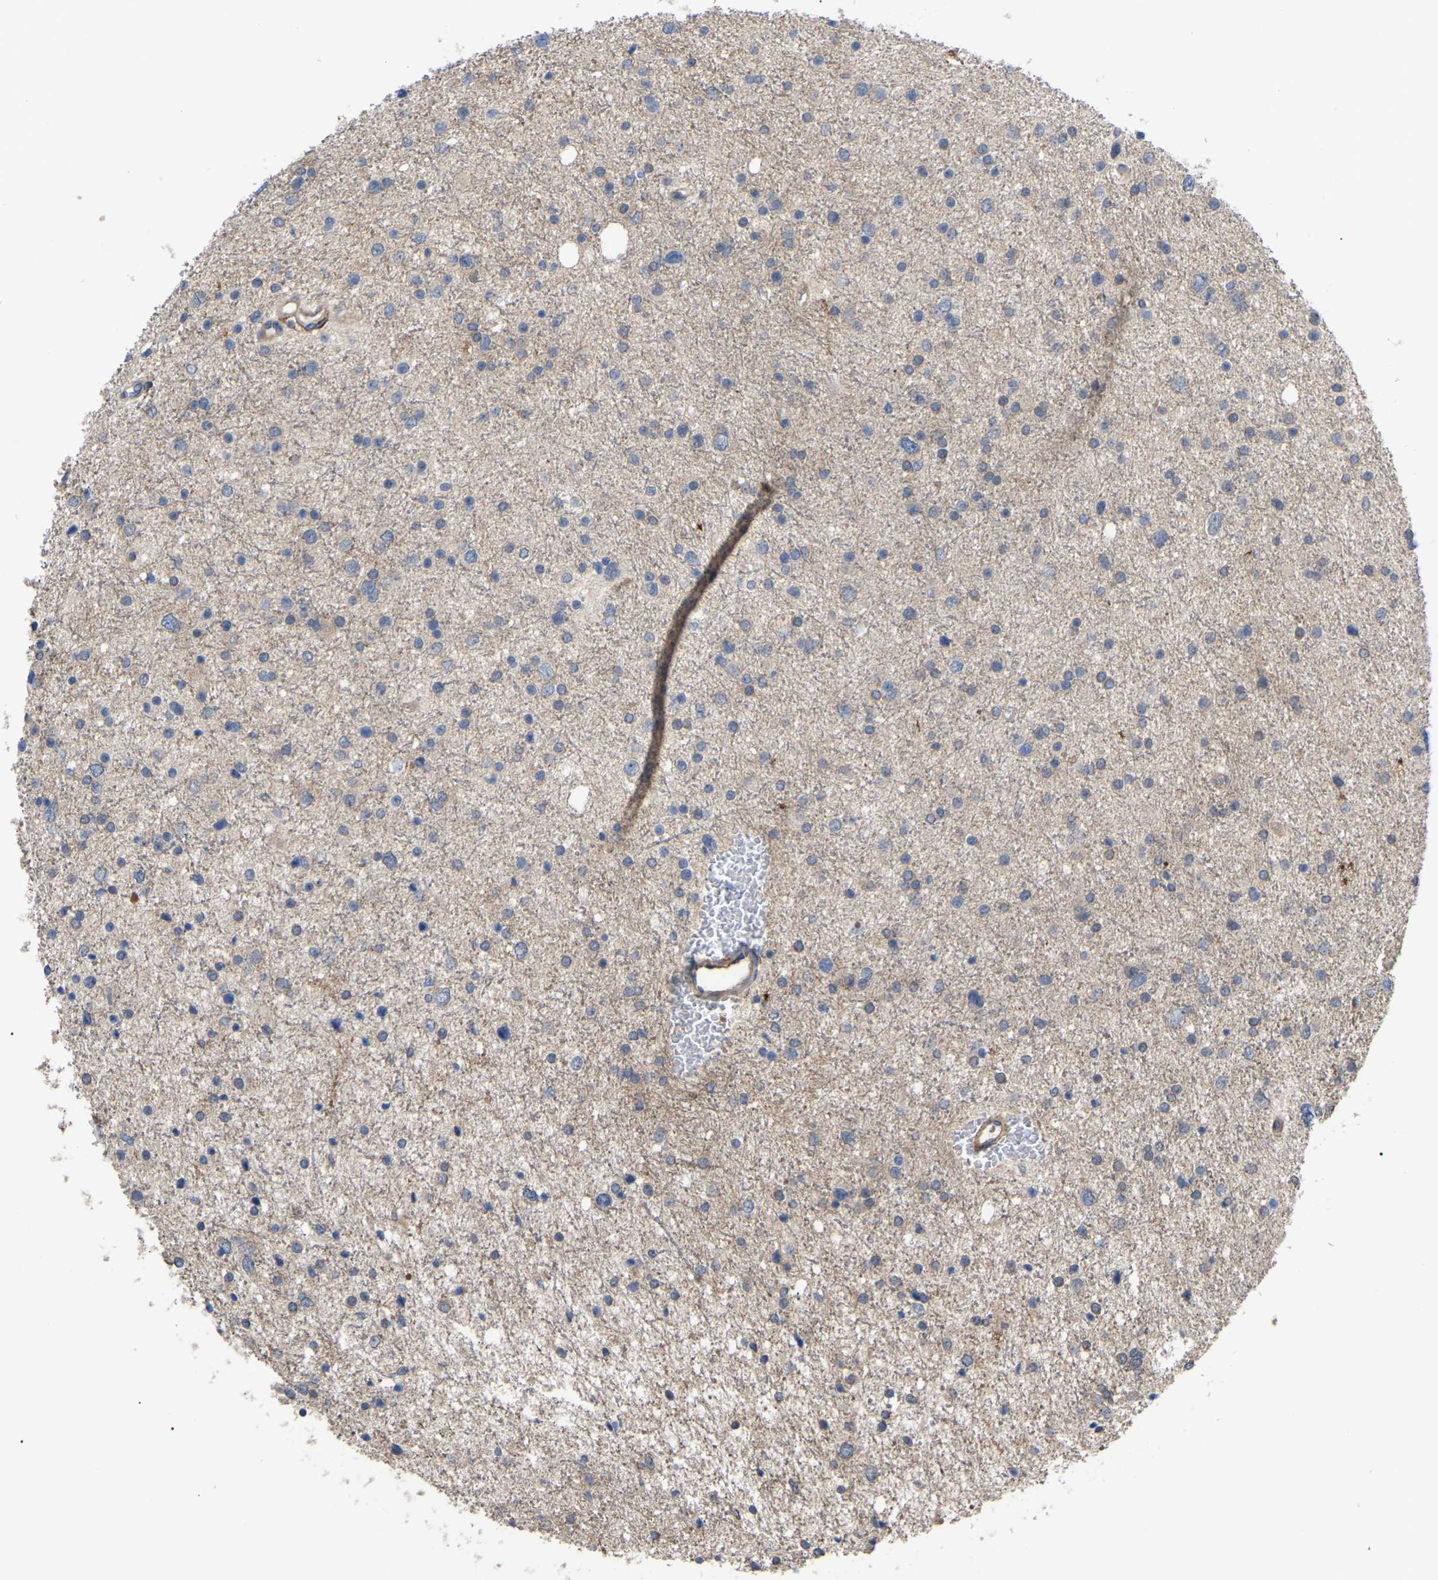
{"staining": {"intensity": "negative", "quantity": "none", "location": "none"}, "tissue": "glioma", "cell_type": "Tumor cells", "image_type": "cancer", "snomed": [{"axis": "morphology", "description": "Glioma, malignant, Low grade"}, {"axis": "topography", "description": "Brain"}], "caption": "The micrograph exhibits no staining of tumor cells in glioma.", "gene": "CIT", "patient": {"sex": "female", "age": 37}}